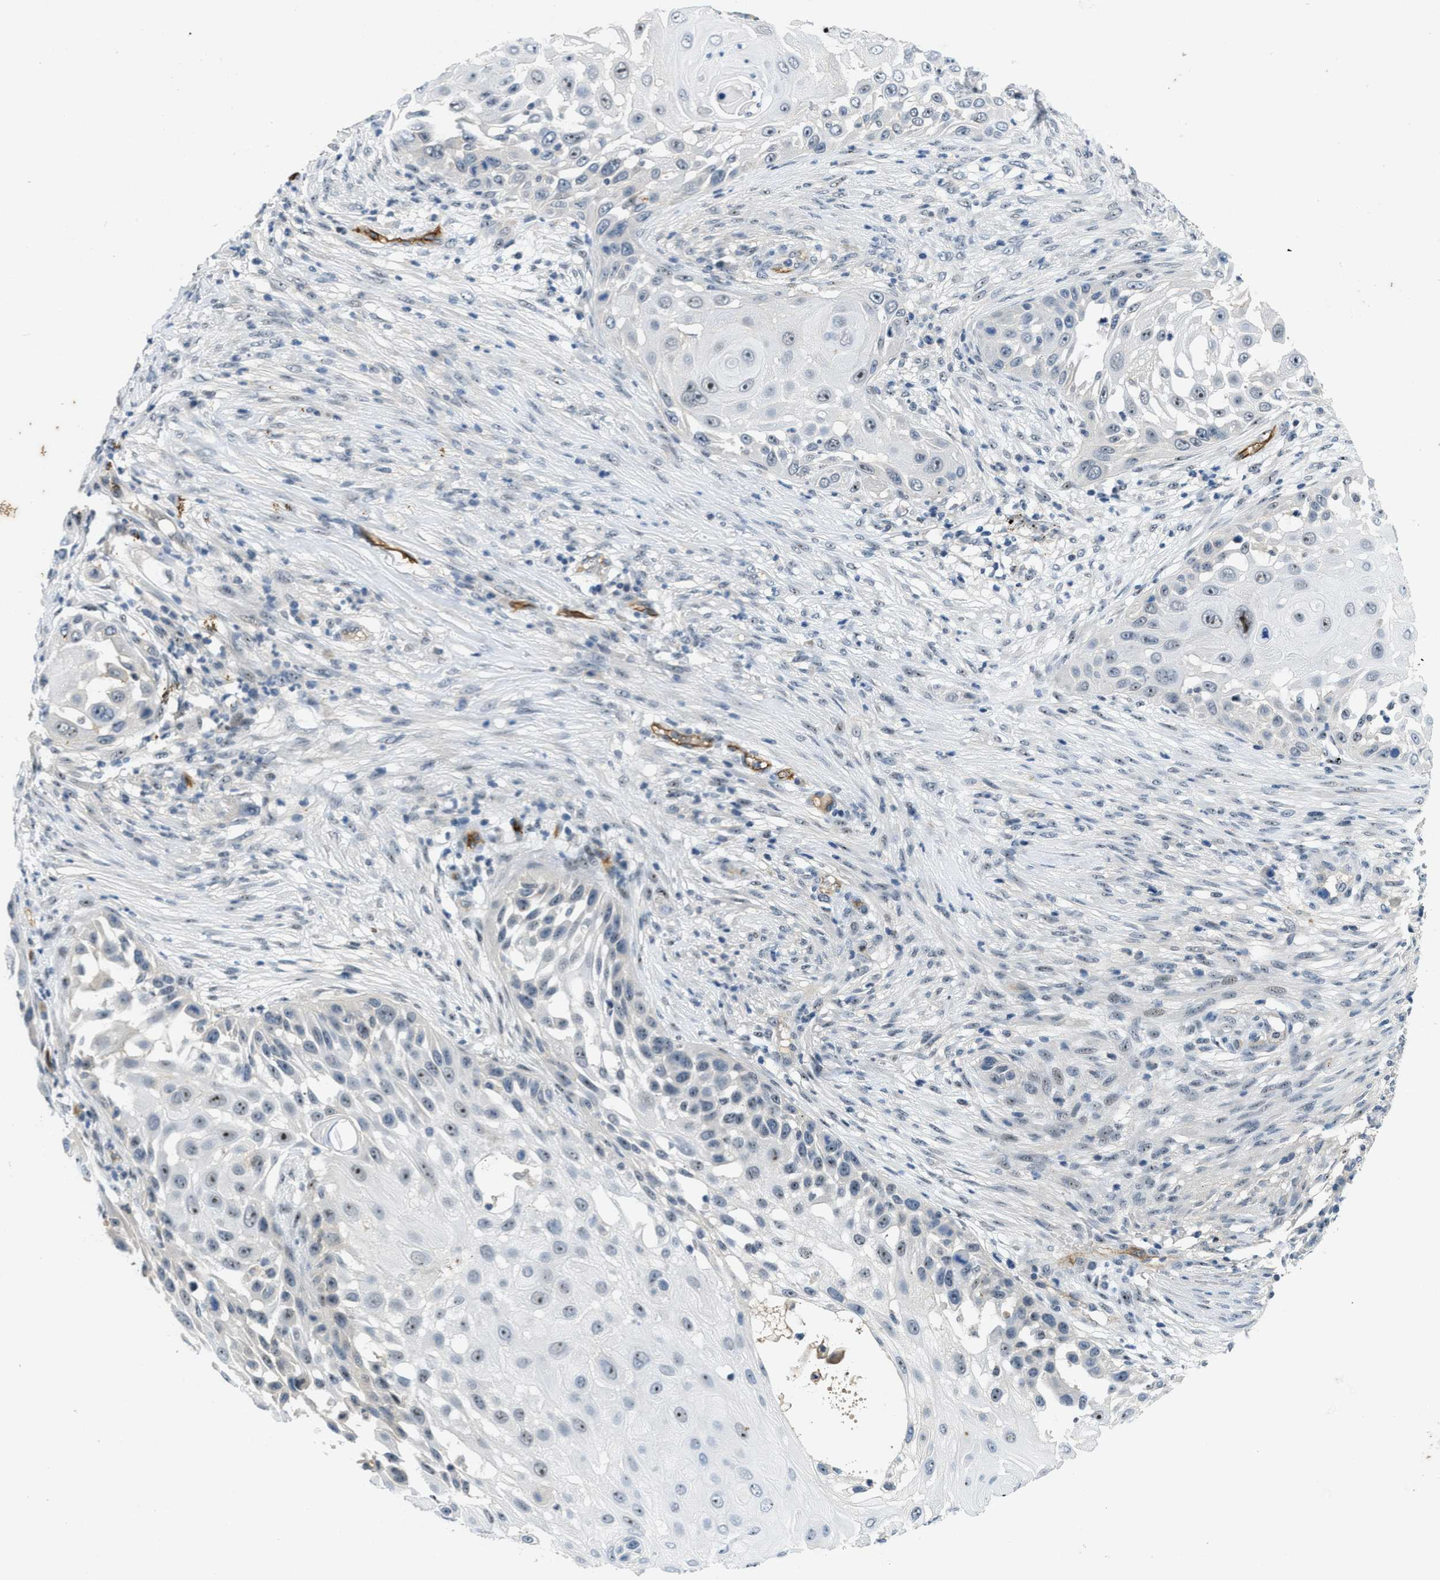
{"staining": {"intensity": "weak", "quantity": "<25%", "location": "nuclear"}, "tissue": "skin cancer", "cell_type": "Tumor cells", "image_type": "cancer", "snomed": [{"axis": "morphology", "description": "Squamous cell carcinoma, NOS"}, {"axis": "topography", "description": "Skin"}], "caption": "The photomicrograph reveals no significant expression in tumor cells of skin cancer (squamous cell carcinoma).", "gene": "SLCO2A1", "patient": {"sex": "female", "age": 44}}